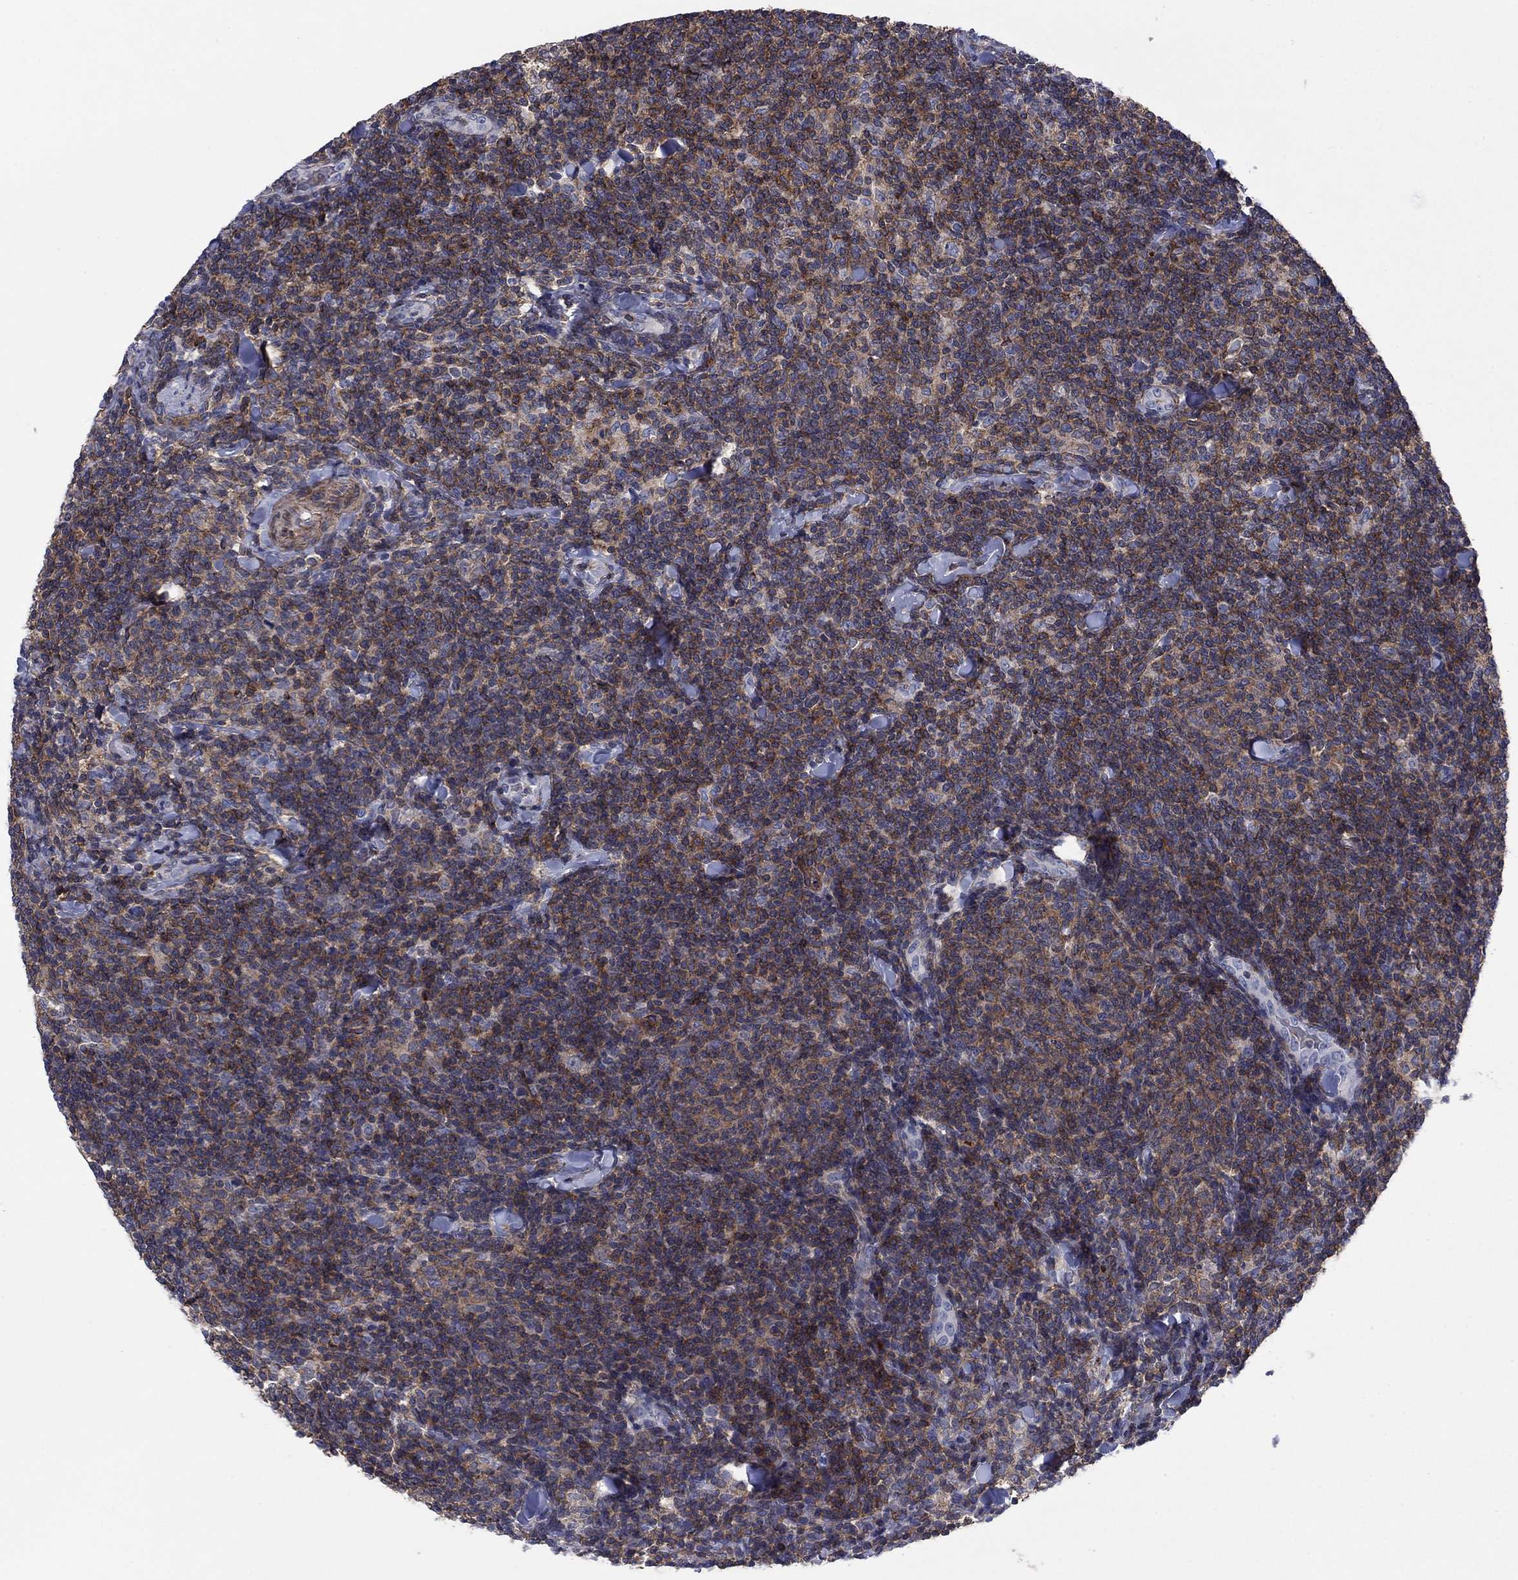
{"staining": {"intensity": "moderate", "quantity": "25%-75%", "location": "cytoplasmic/membranous"}, "tissue": "lymphoma", "cell_type": "Tumor cells", "image_type": "cancer", "snomed": [{"axis": "morphology", "description": "Malignant lymphoma, non-Hodgkin's type, Low grade"}, {"axis": "topography", "description": "Lymph node"}], "caption": "Moderate cytoplasmic/membranous staining is seen in about 25%-75% of tumor cells in low-grade malignant lymphoma, non-Hodgkin's type. The staining is performed using DAB brown chromogen to label protein expression. The nuclei are counter-stained blue using hematoxylin.", "gene": "PSD4", "patient": {"sex": "female", "age": 56}}